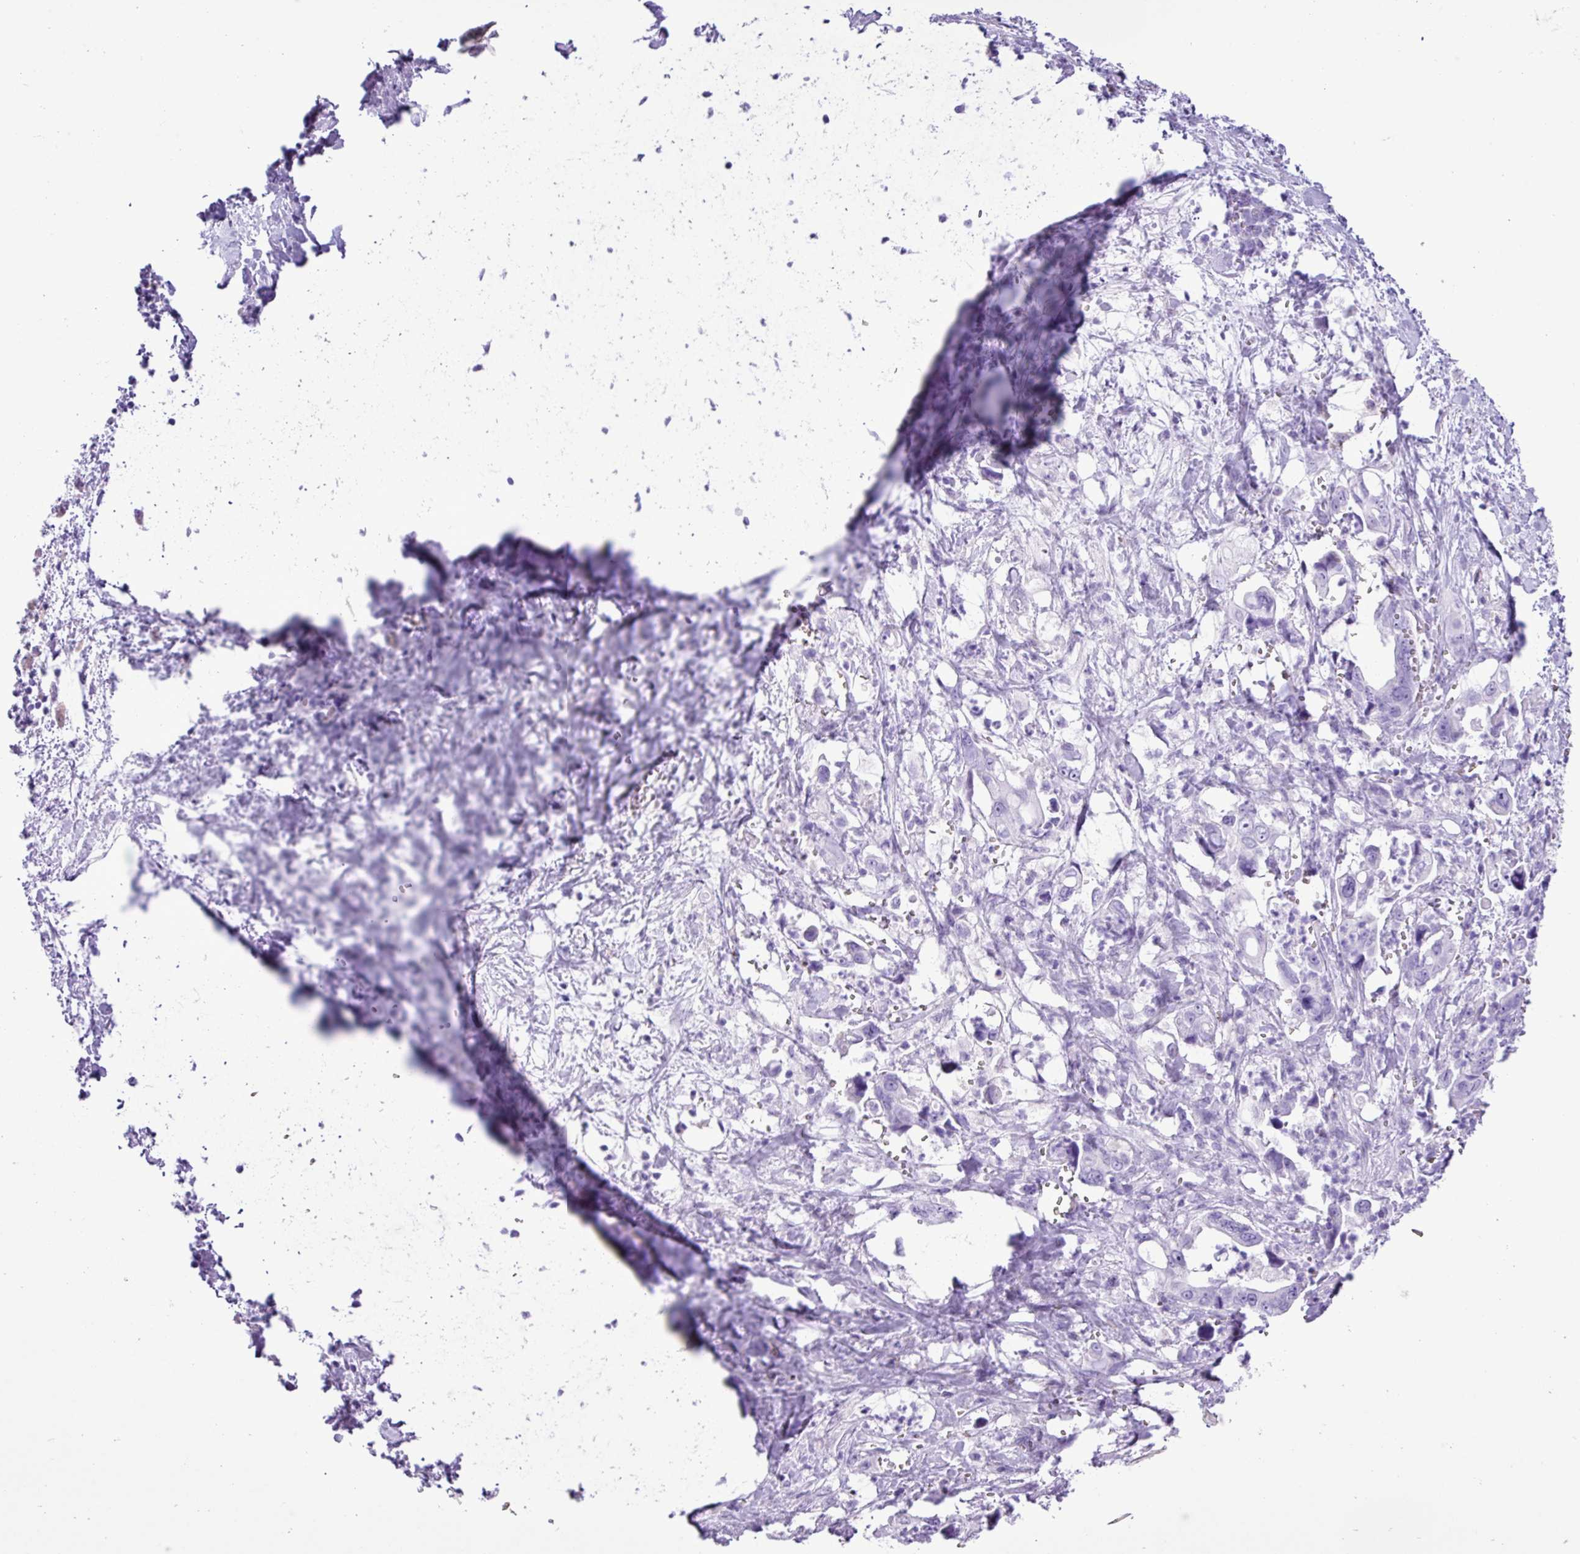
{"staining": {"intensity": "negative", "quantity": "none", "location": "none"}, "tissue": "pancreatic cancer", "cell_type": "Tumor cells", "image_type": "cancer", "snomed": [{"axis": "morphology", "description": "Adenocarcinoma, NOS"}, {"axis": "topography", "description": "Pancreas"}], "caption": "Photomicrograph shows no significant protein expression in tumor cells of adenocarcinoma (pancreatic). (DAB (3,3'-diaminobenzidine) immunohistochemistry, high magnification).", "gene": "ZSCAN5A", "patient": {"sex": "male", "age": 61}}